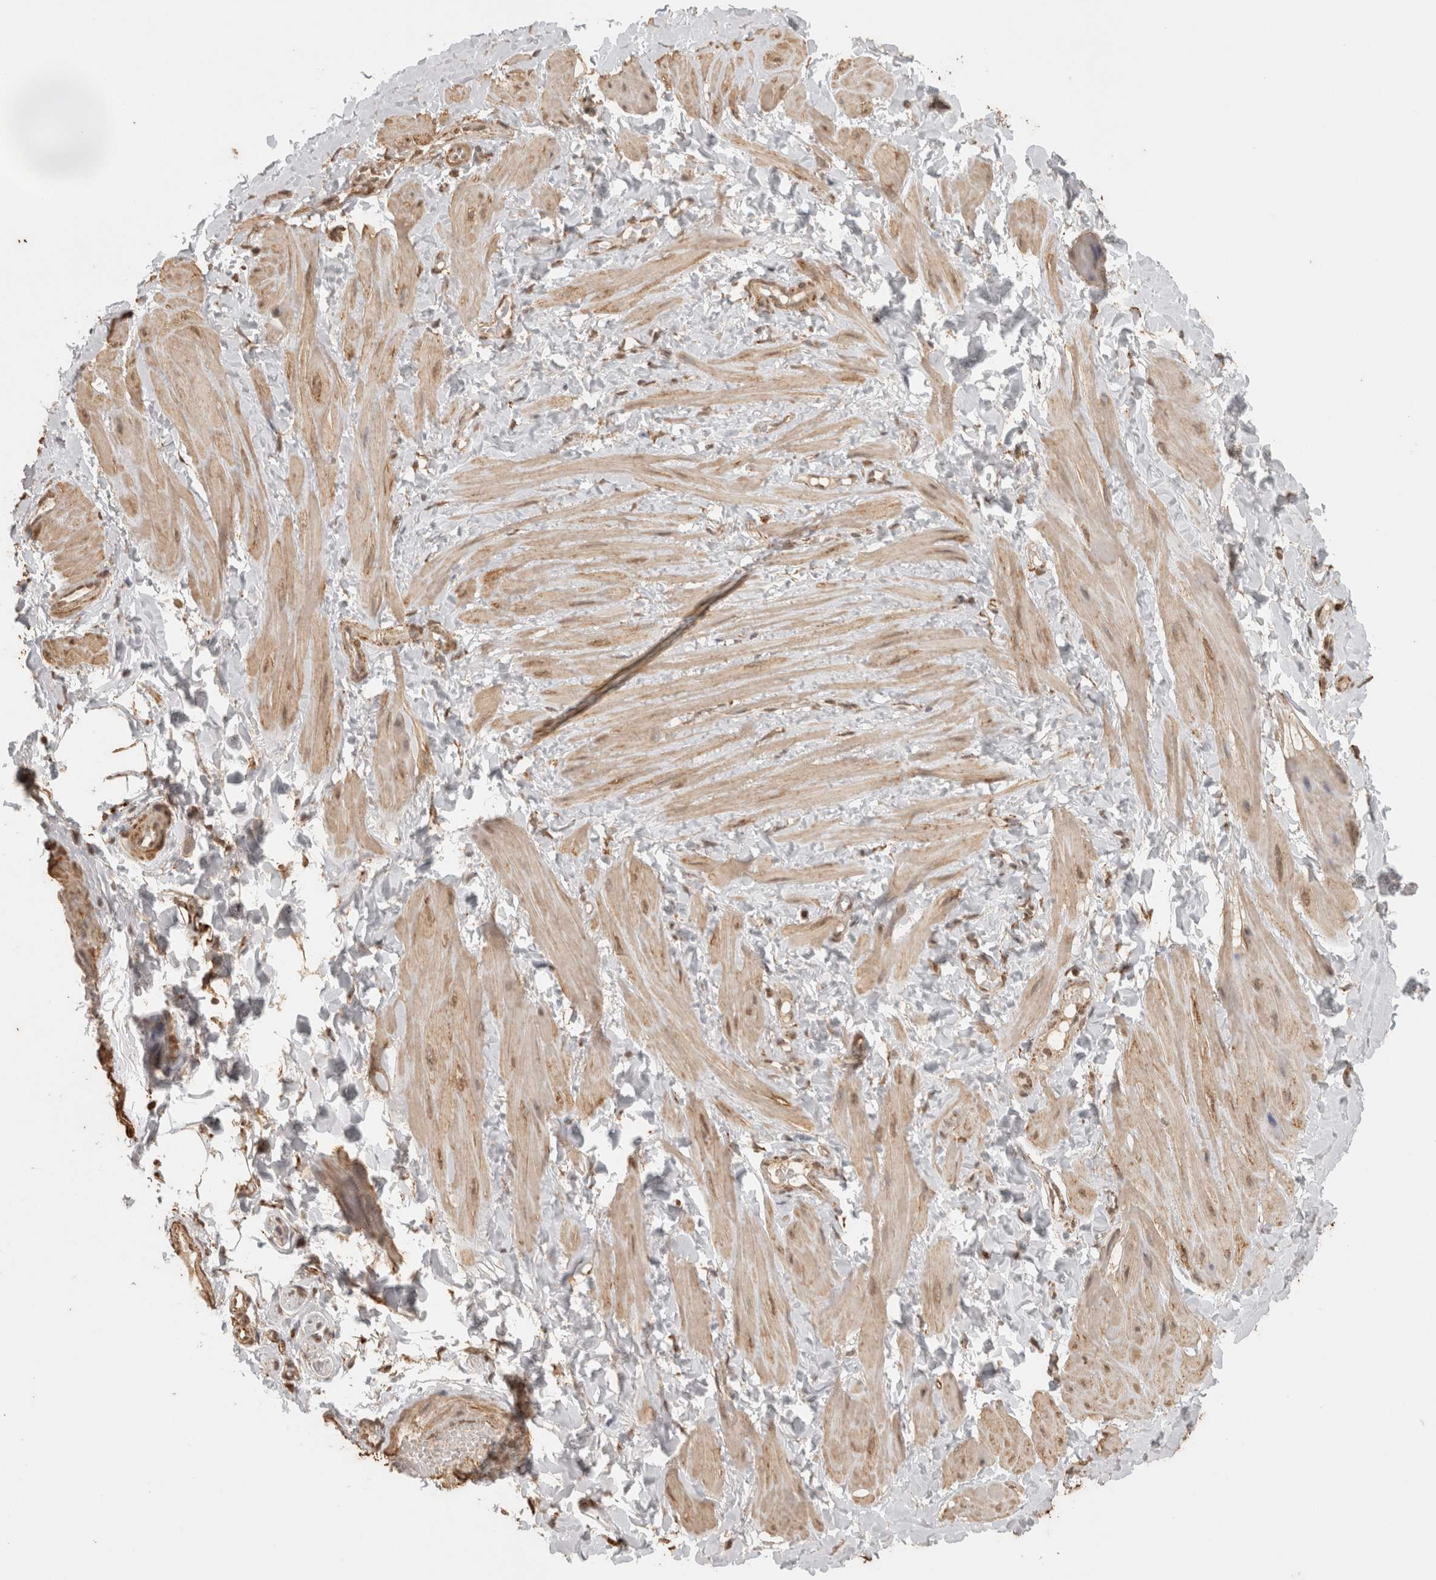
{"staining": {"intensity": "weak", "quantity": ">75%", "location": "cytoplasmic/membranous"}, "tissue": "adipose tissue", "cell_type": "Adipocytes", "image_type": "normal", "snomed": [{"axis": "morphology", "description": "Normal tissue, NOS"}, {"axis": "topography", "description": "Adipose tissue"}, {"axis": "topography", "description": "Vascular tissue"}, {"axis": "topography", "description": "Peripheral nerve tissue"}], "caption": "Adipocytes demonstrate weak cytoplasmic/membranous expression in about >75% of cells in unremarkable adipose tissue. (brown staining indicates protein expression, while blue staining denotes nuclei).", "gene": "BNIP3L", "patient": {"sex": "male", "age": 25}}